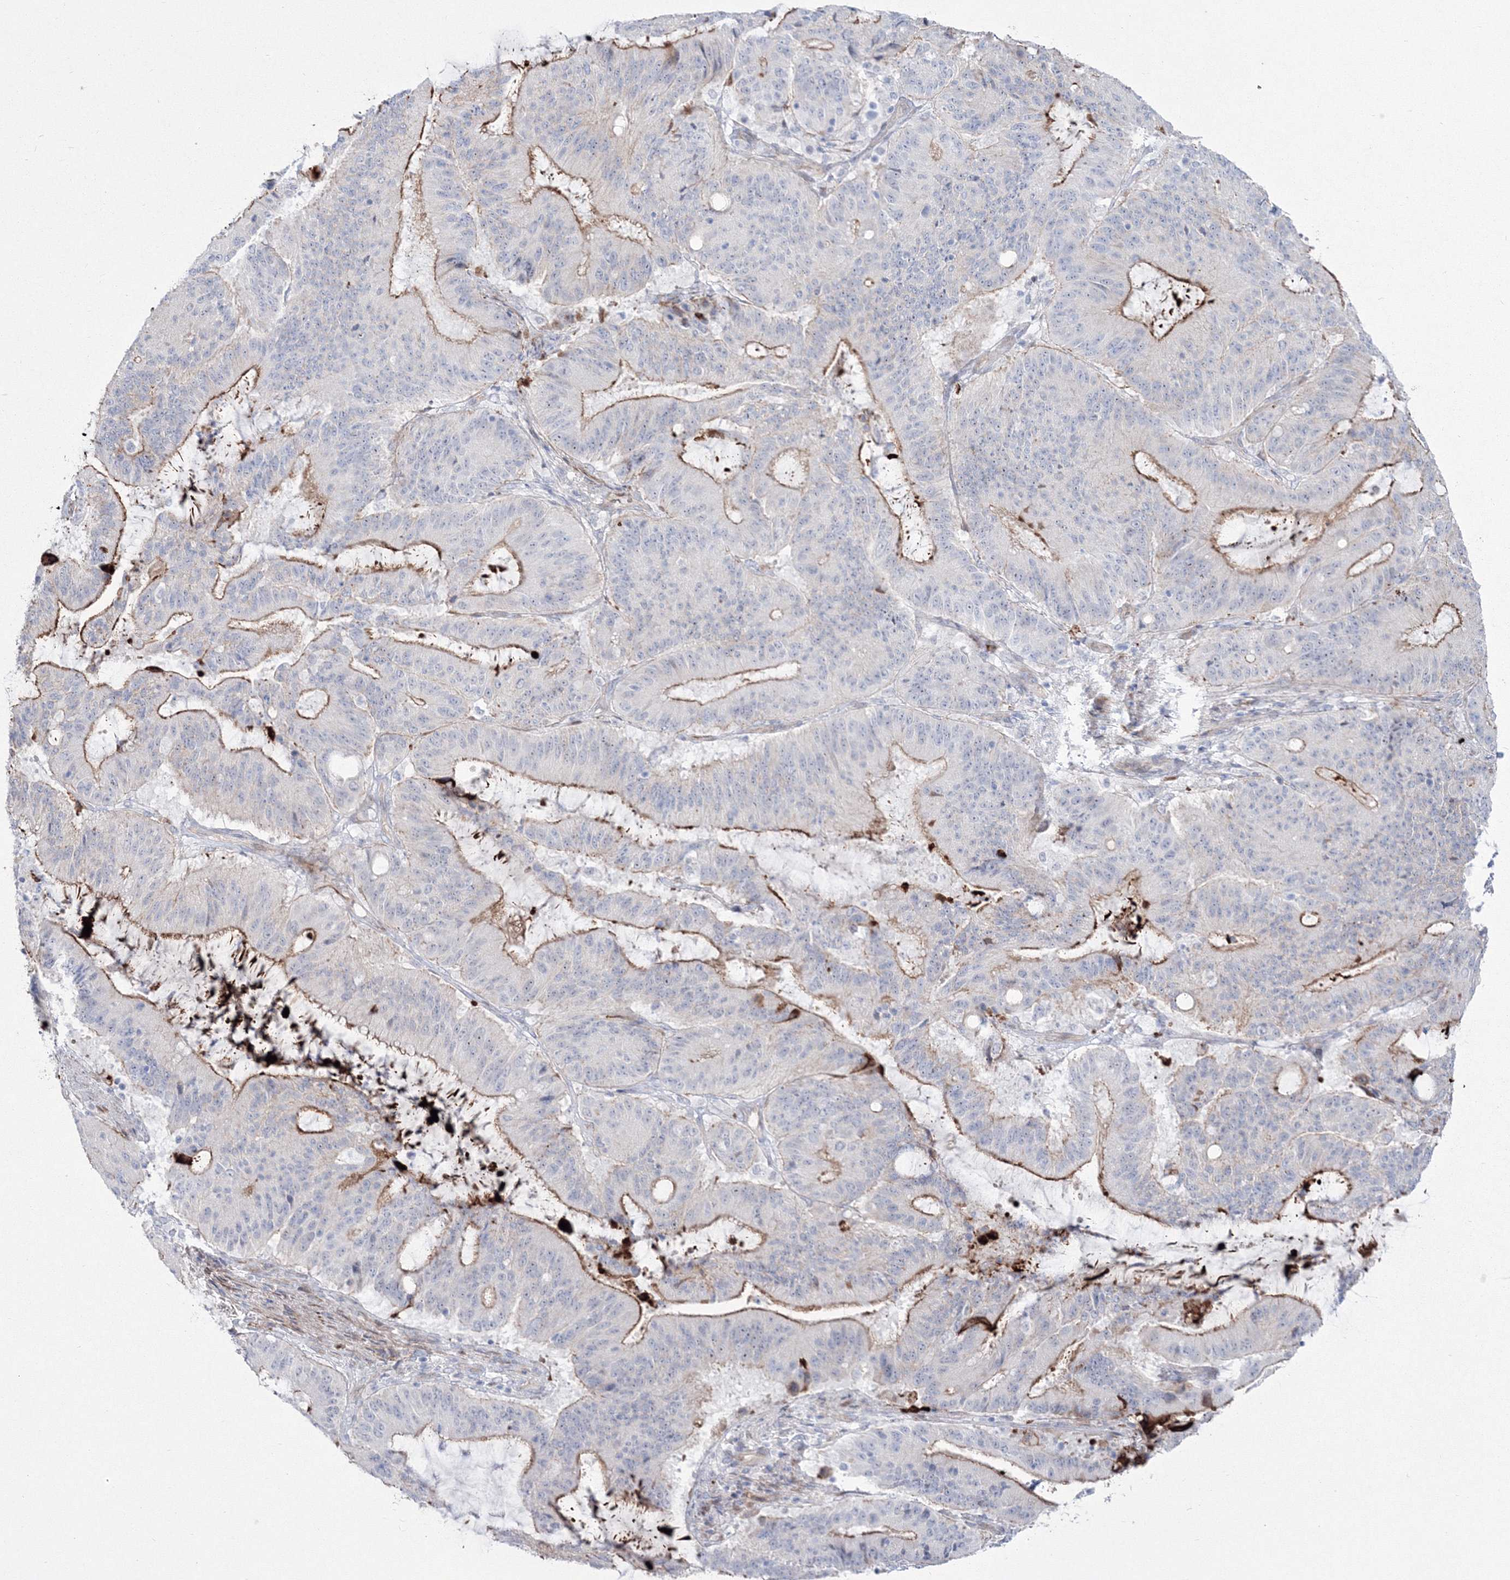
{"staining": {"intensity": "moderate", "quantity": "25%-75%", "location": "cytoplasmic/membranous"}, "tissue": "liver cancer", "cell_type": "Tumor cells", "image_type": "cancer", "snomed": [{"axis": "morphology", "description": "Normal tissue, NOS"}, {"axis": "morphology", "description": "Cholangiocarcinoma"}, {"axis": "topography", "description": "Liver"}, {"axis": "topography", "description": "Peripheral nerve tissue"}], "caption": "A medium amount of moderate cytoplasmic/membranous expression is identified in about 25%-75% of tumor cells in cholangiocarcinoma (liver) tissue. (DAB (3,3'-diaminobenzidine) = brown stain, brightfield microscopy at high magnification).", "gene": "HYAL2", "patient": {"sex": "female", "age": 73}}